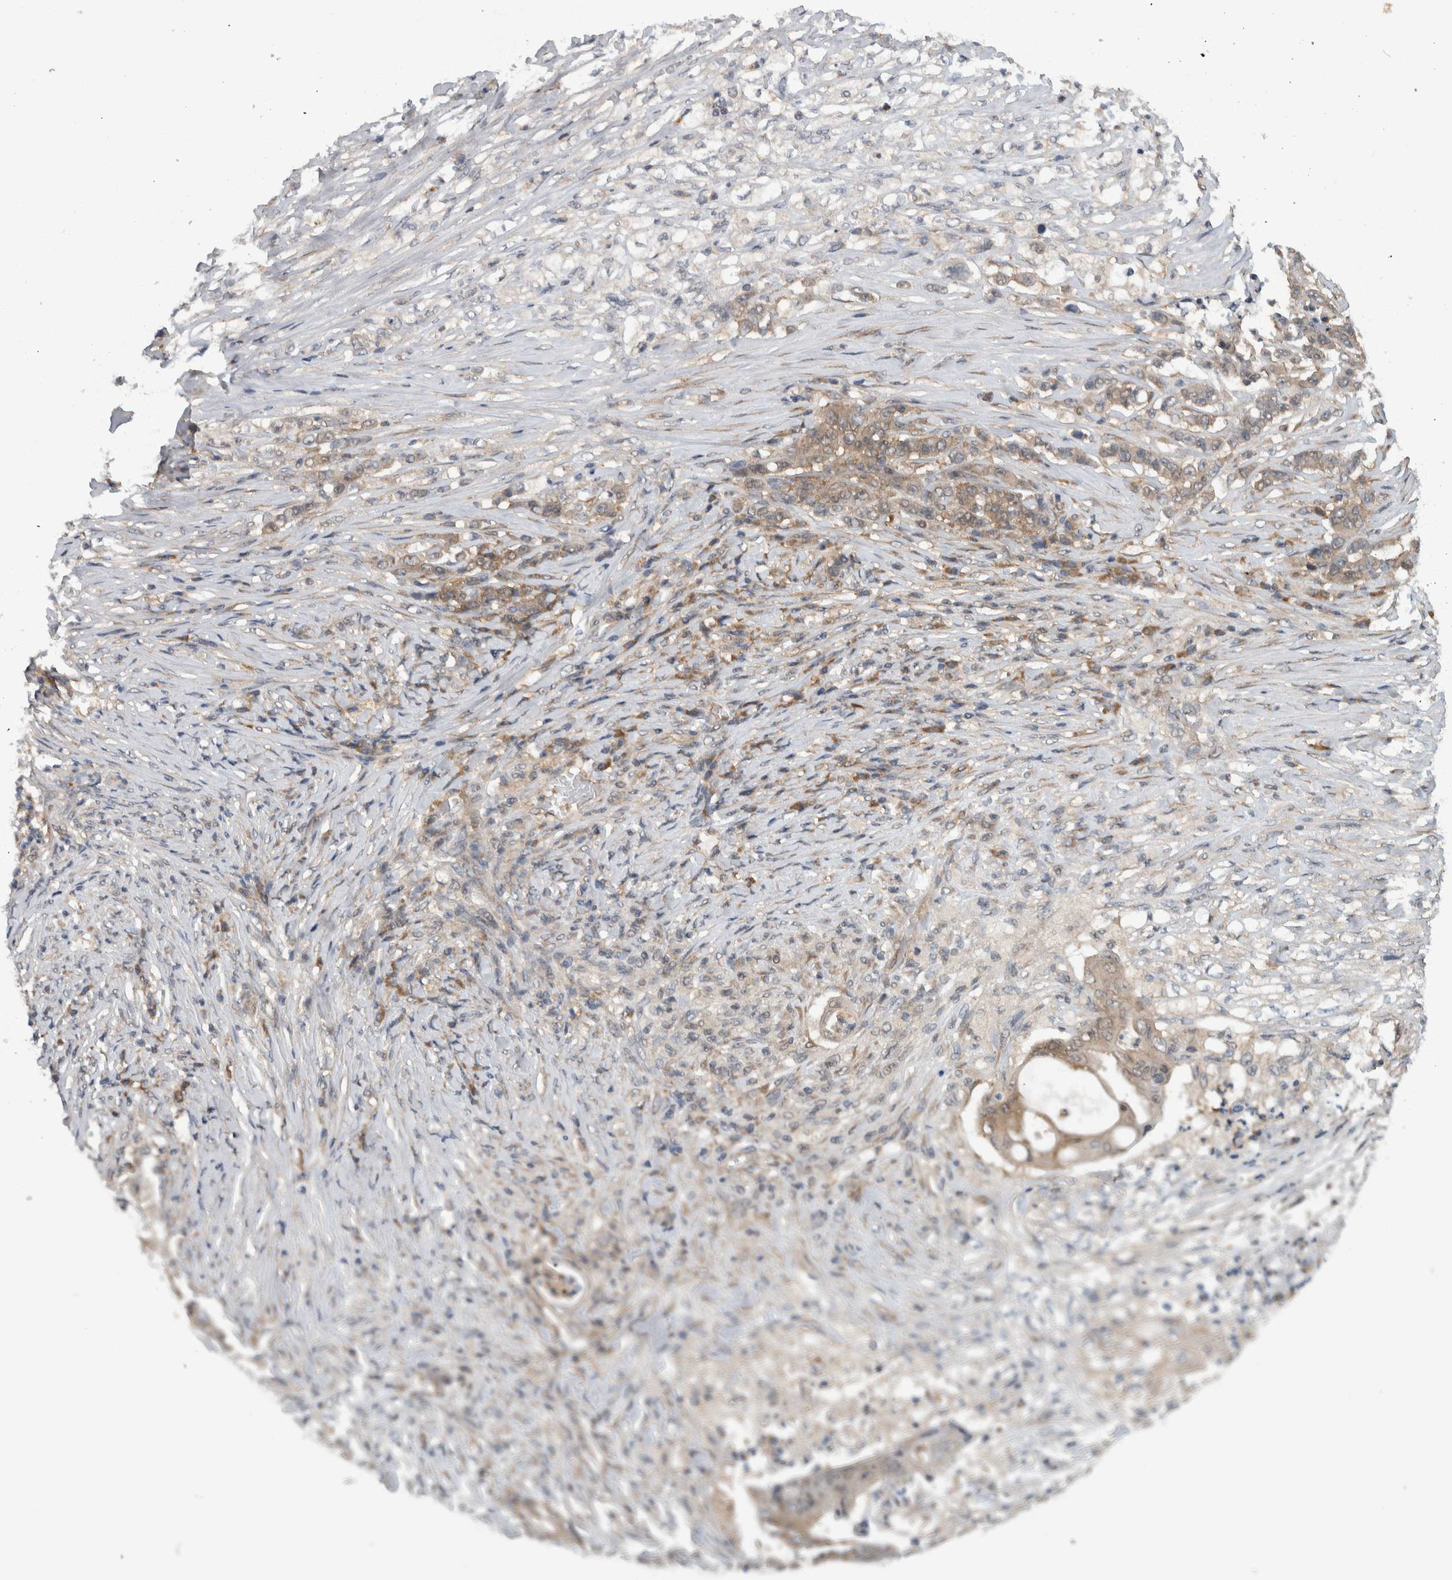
{"staining": {"intensity": "moderate", "quantity": ">75%", "location": "cytoplasmic/membranous"}, "tissue": "stomach cancer", "cell_type": "Tumor cells", "image_type": "cancer", "snomed": [{"axis": "morphology", "description": "Adenocarcinoma, NOS"}, {"axis": "topography", "description": "Stomach"}], "caption": "An immunohistochemistry histopathology image of tumor tissue is shown. Protein staining in brown labels moderate cytoplasmic/membranous positivity in adenocarcinoma (stomach) within tumor cells. (Stains: DAB in brown, nuclei in blue, Microscopy: brightfield microscopy at high magnification).", "gene": "CCDC43", "patient": {"sex": "female", "age": 73}}